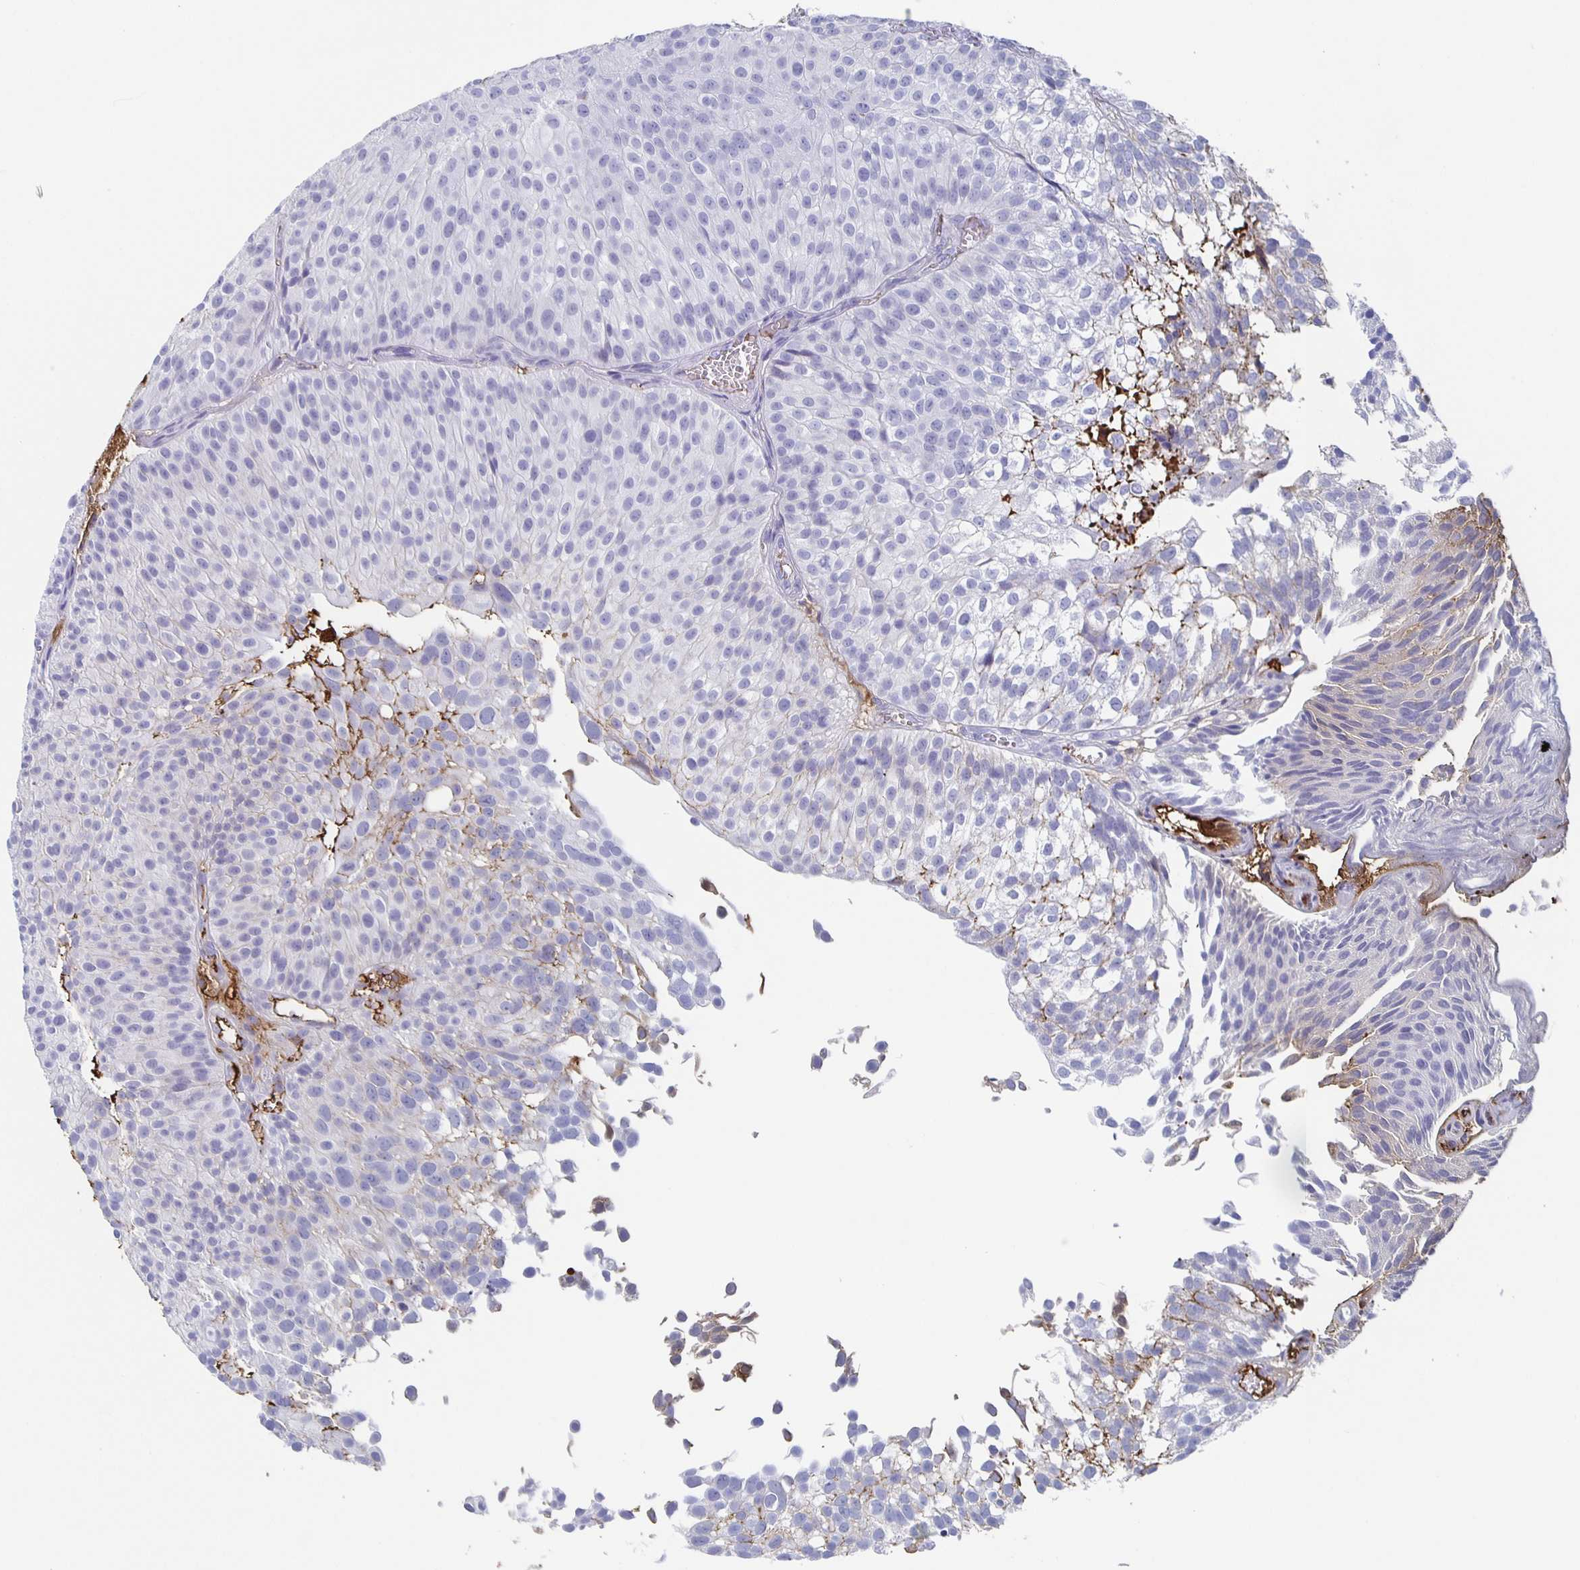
{"staining": {"intensity": "weak", "quantity": "<25%", "location": "cytoplasmic/membranous"}, "tissue": "urothelial cancer", "cell_type": "Tumor cells", "image_type": "cancer", "snomed": [{"axis": "morphology", "description": "Urothelial carcinoma, Low grade"}, {"axis": "topography", "description": "Urinary bladder"}], "caption": "The histopathology image demonstrates no staining of tumor cells in urothelial carcinoma (low-grade).", "gene": "FGA", "patient": {"sex": "male", "age": 70}}